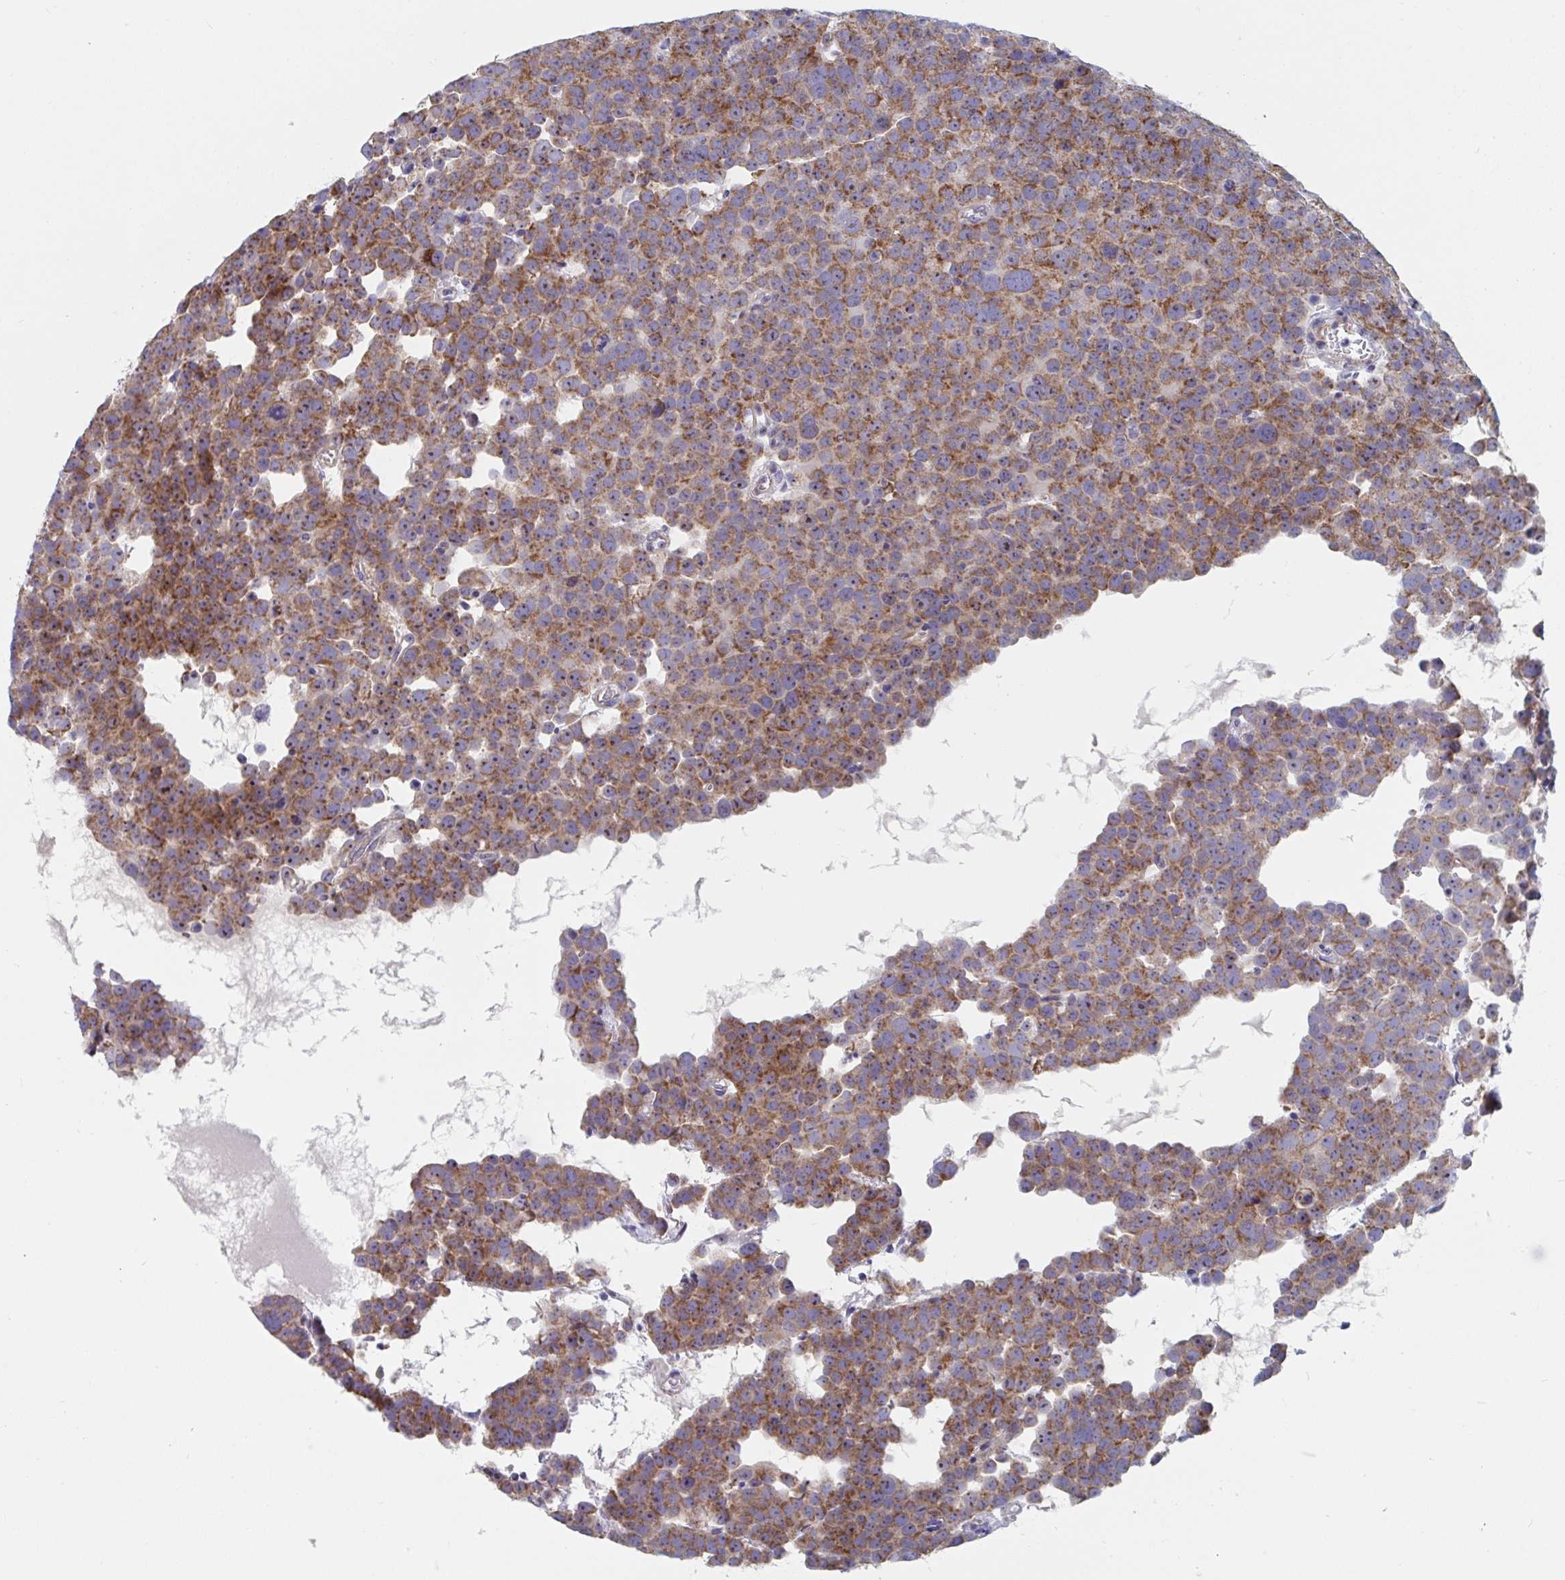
{"staining": {"intensity": "moderate", "quantity": ">75%", "location": "cytoplasmic/membranous,nuclear"}, "tissue": "testis cancer", "cell_type": "Tumor cells", "image_type": "cancer", "snomed": [{"axis": "morphology", "description": "Seminoma, NOS"}, {"axis": "topography", "description": "Testis"}], "caption": "DAB immunohistochemical staining of human testis seminoma shows moderate cytoplasmic/membranous and nuclear protein positivity in approximately >75% of tumor cells.", "gene": "MRPL53", "patient": {"sex": "male", "age": 71}}